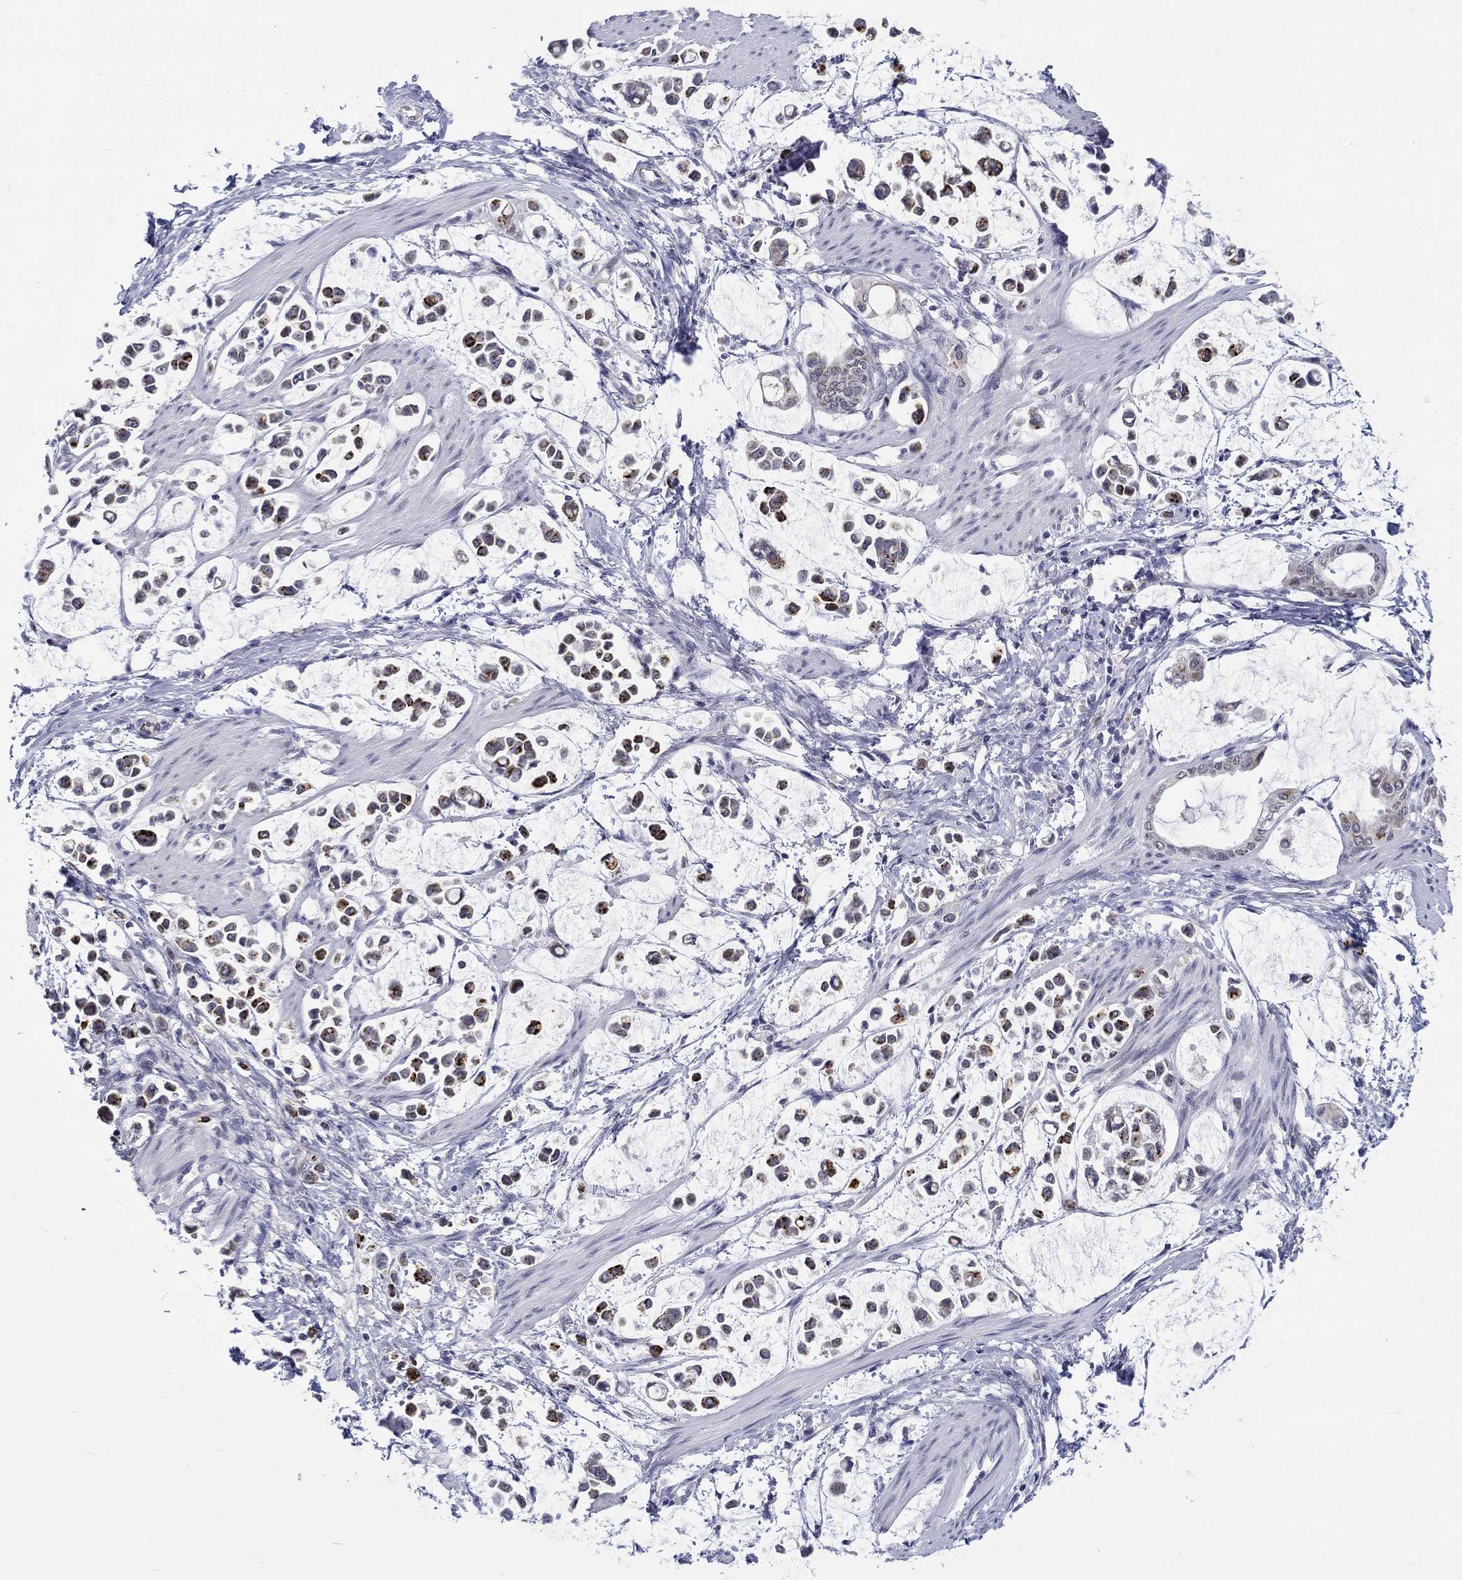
{"staining": {"intensity": "strong", "quantity": "25%-75%", "location": "cytoplasmic/membranous"}, "tissue": "stomach cancer", "cell_type": "Tumor cells", "image_type": "cancer", "snomed": [{"axis": "morphology", "description": "Adenocarcinoma, NOS"}, {"axis": "topography", "description": "Stomach"}], "caption": "A high amount of strong cytoplasmic/membranous expression is appreciated in about 25%-75% of tumor cells in stomach cancer (adenocarcinoma) tissue.", "gene": "ST6GALNAC1", "patient": {"sex": "male", "age": 82}}